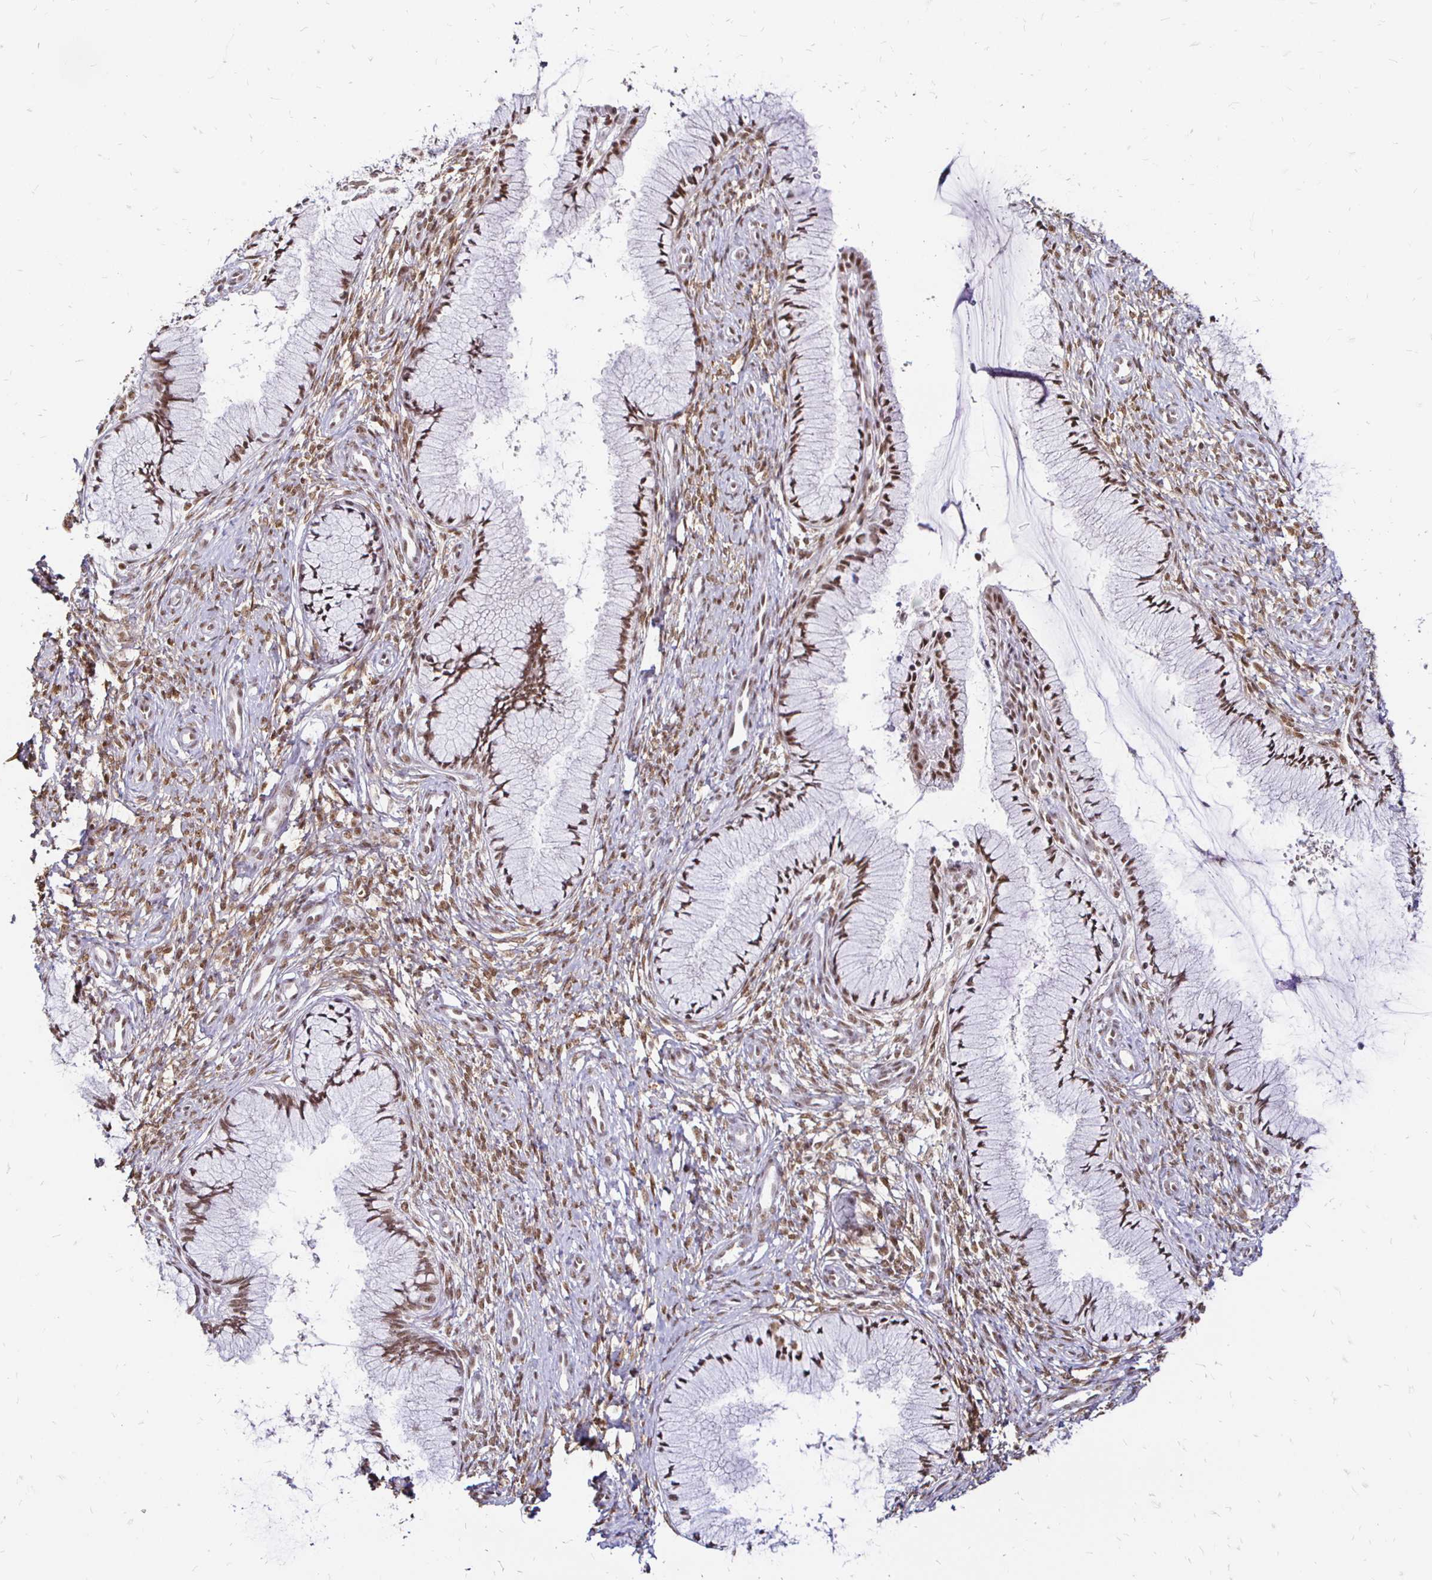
{"staining": {"intensity": "moderate", "quantity": ">75%", "location": "nuclear"}, "tissue": "cervix", "cell_type": "Glandular cells", "image_type": "normal", "snomed": [{"axis": "morphology", "description": "Normal tissue, NOS"}, {"axis": "topography", "description": "Cervix"}], "caption": "This is a micrograph of immunohistochemistry (IHC) staining of benign cervix, which shows moderate expression in the nuclear of glandular cells.", "gene": "SIN3A", "patient": {"sex": "female", "age": 37}}